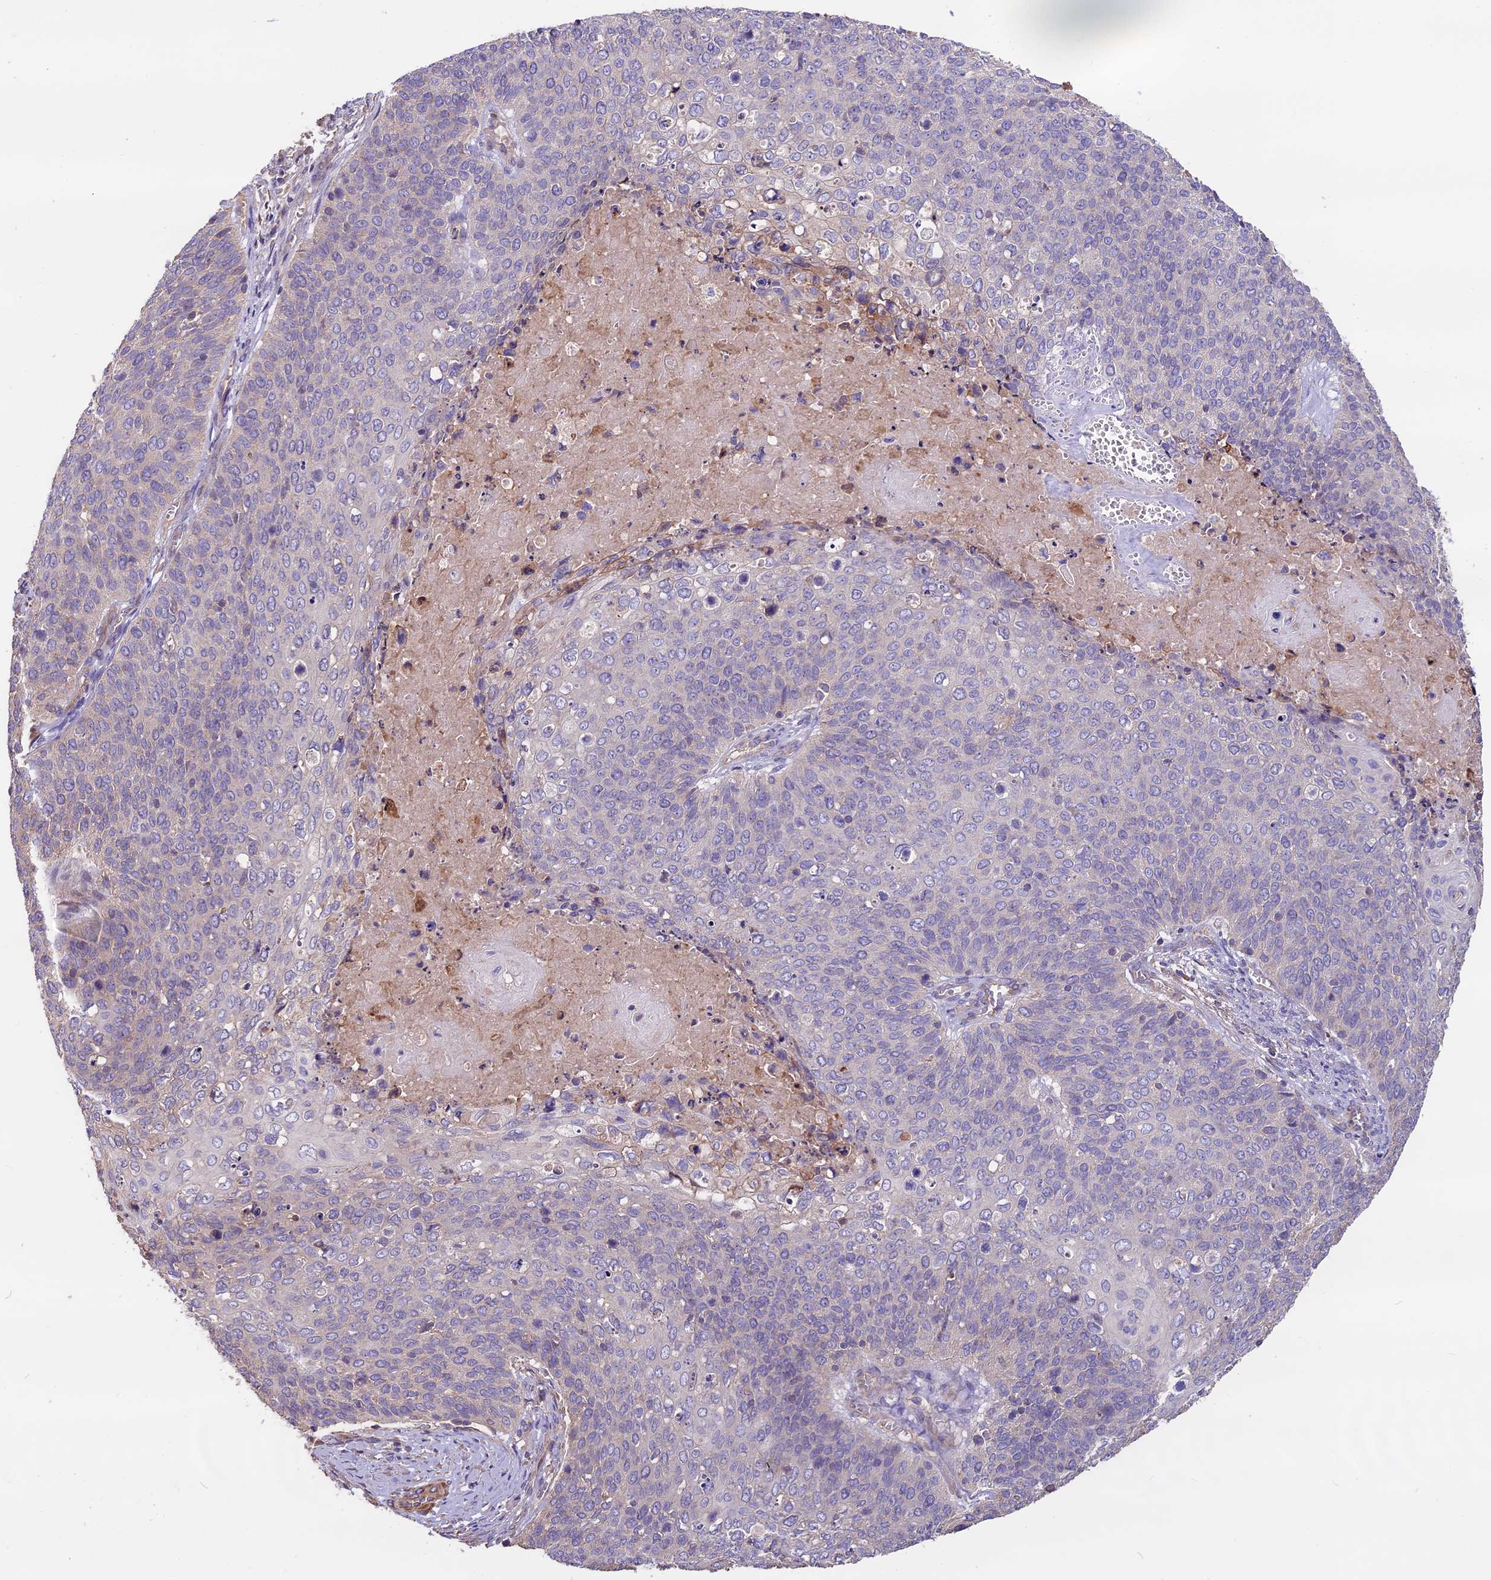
{"staining": {"intensity": "negative", "quantity": "none", "location": "none"}, "tissue": "cervical cancer", "cell_type": "Tumor cells", "image_type": "cancer", "snomed": [{"axis": "morphology", "description": "Squamous cell carcinoma, NOS"}, {"axis": "topography", "description": "Cervix"}], "caption": "IHC of squamous cell carcinoma (cervical) demonstrates no positivity in tumor cells.", "gene": "ANO3", "patient": {"sex": "female", "age": 39}}